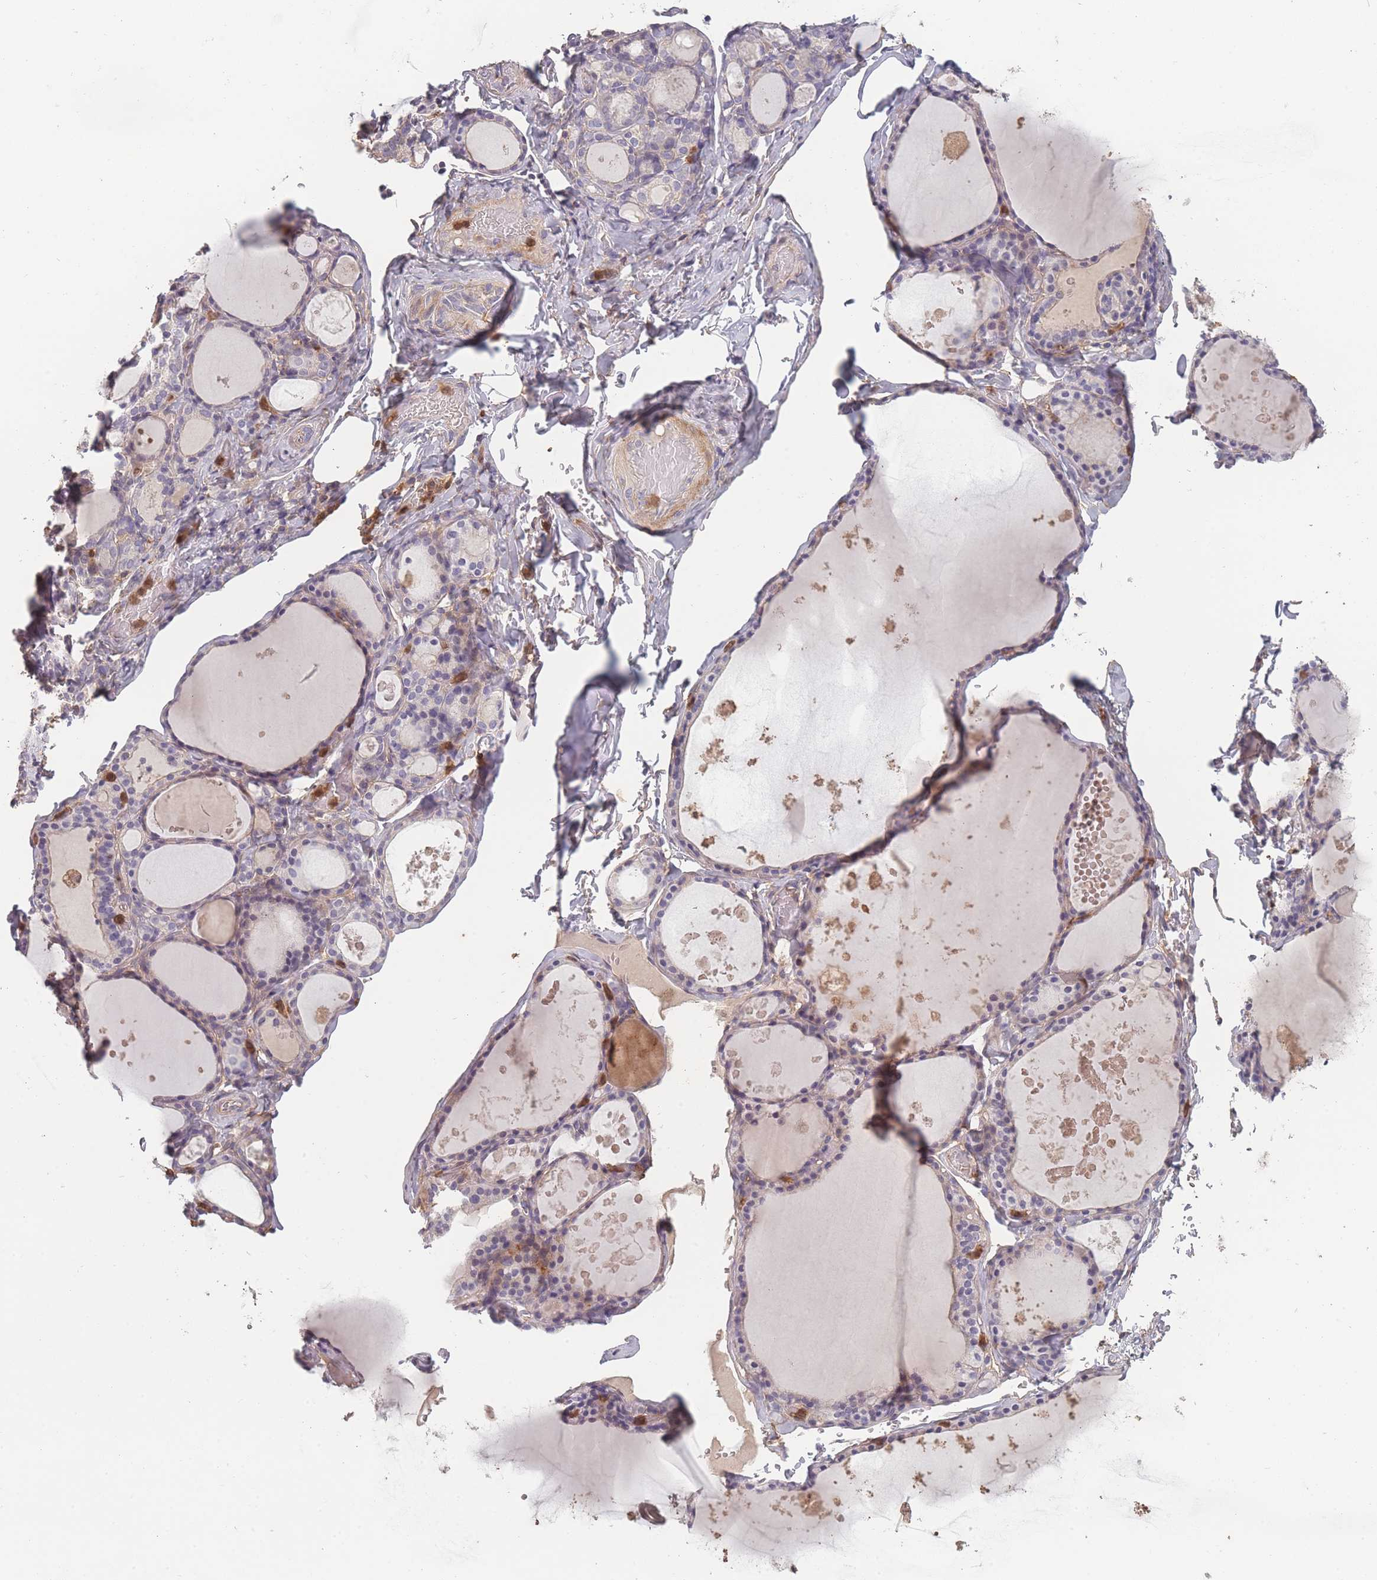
{"staining": {"intensity": "negative", "quantity": "none", "location": "none"}, "tissue": "thyroid gland", "cell_type": "Glandular cells", "image_type": "normal", "snomed": [{"axis": "morphology", "description": "Normal tissue, NOS"}, {"axis": "topography", "description": "Thyroid gland"}], "caption": "A micrograph of human thyroid gland is negative for staining in glandular cells. Nuclei are stained in blue.", "gene": "BST1", "patient": {"sex": "male", "age": 56}}